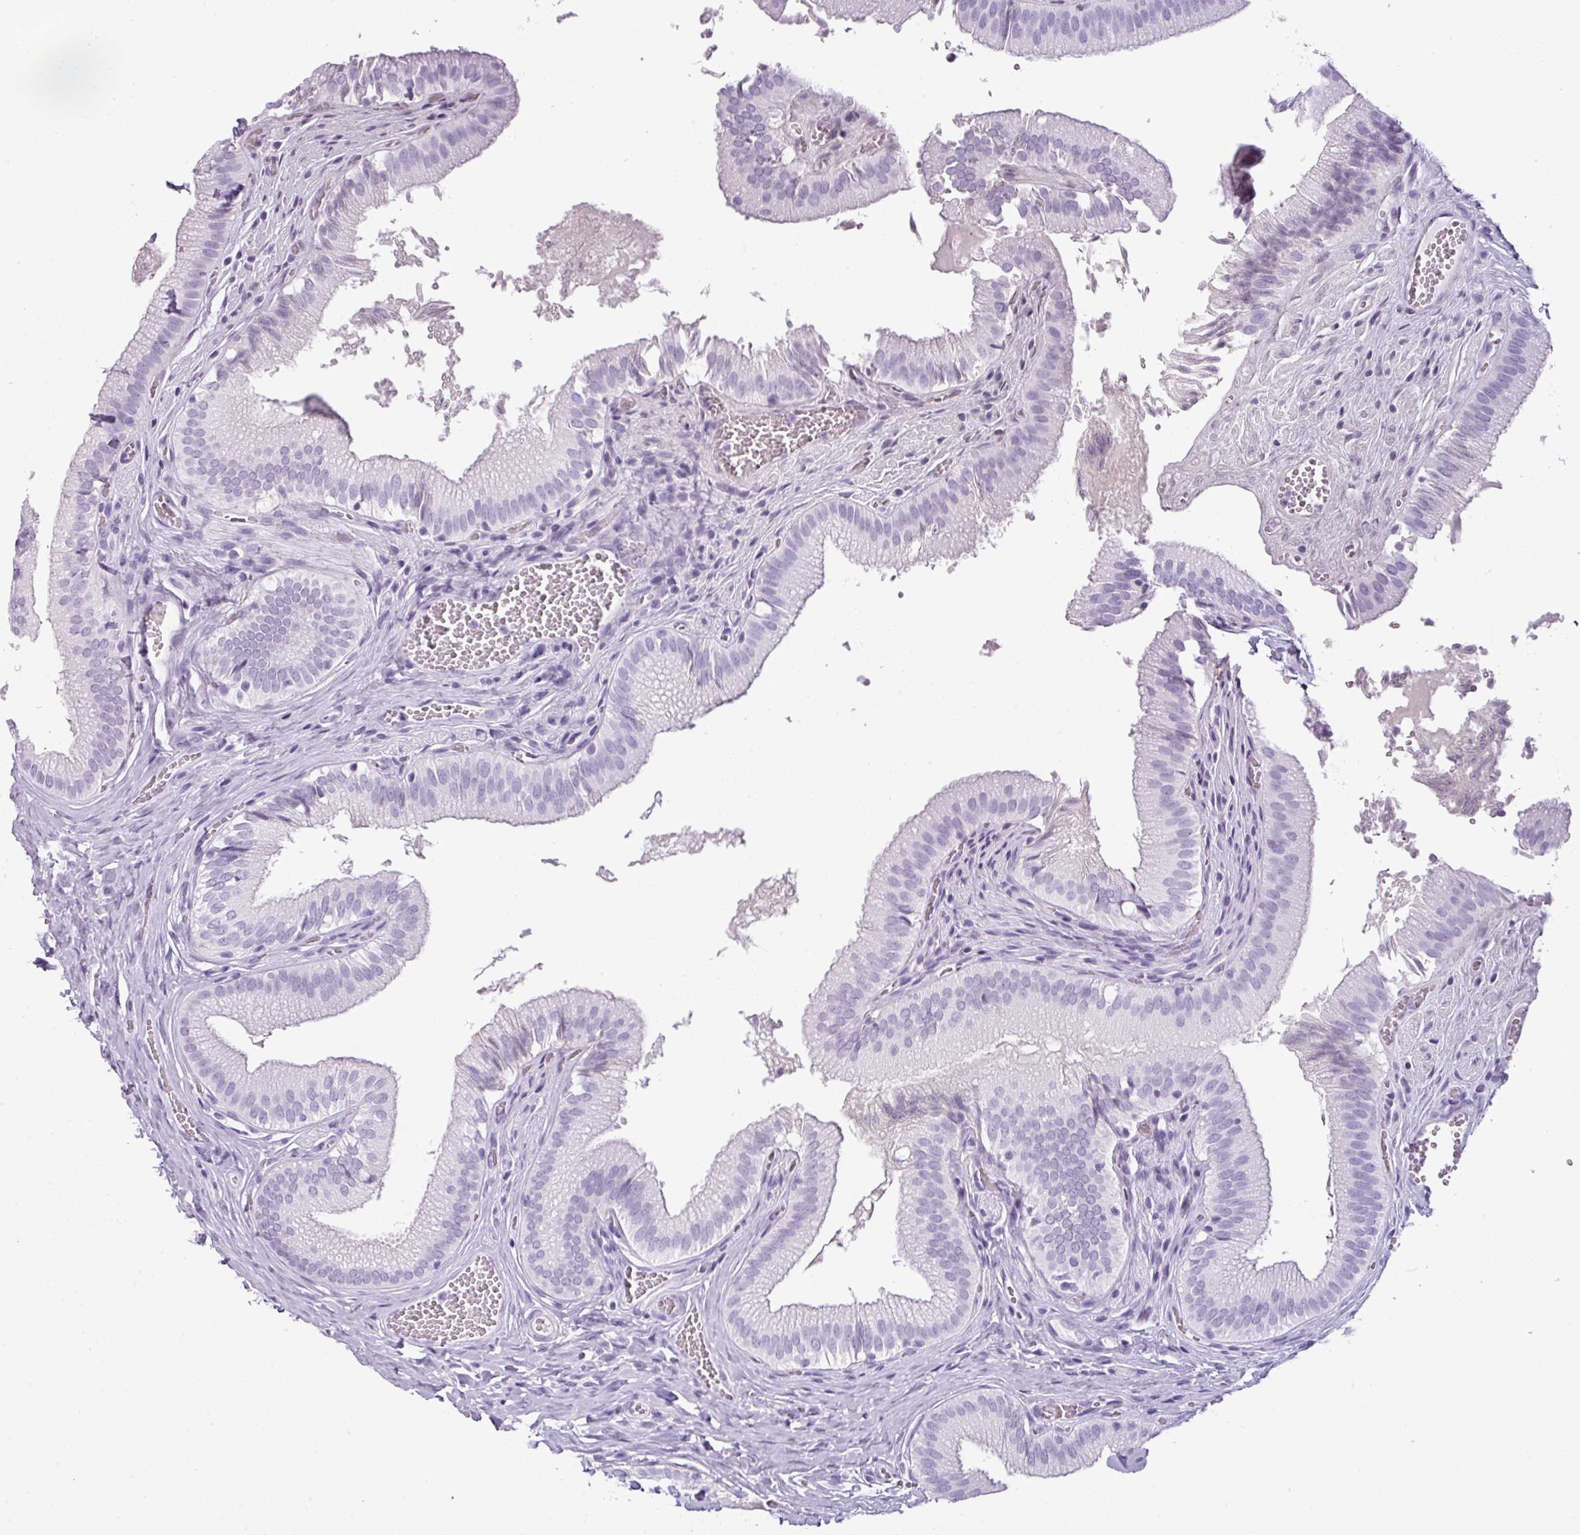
{"staining": {"intensity": "negative", "quantity": "none", "location": "none"}, "tissue": "gallbladder", "cell_type": "Glandular cells", "image_type": "normal", "snomed": [{"axis": "morphology", "description": "Normal tissue, NOS"}, {"axis": "topography", "description": "Gallbladder"}, {"axis": "topography", "description": "Peripheral nerve tissue"}], "caption": "An image of gallbladder stained for a protein demonstrates no brown staining in glandular cells.", "gene": "SCT", "patient": {"sex": "male", "age": 17}}